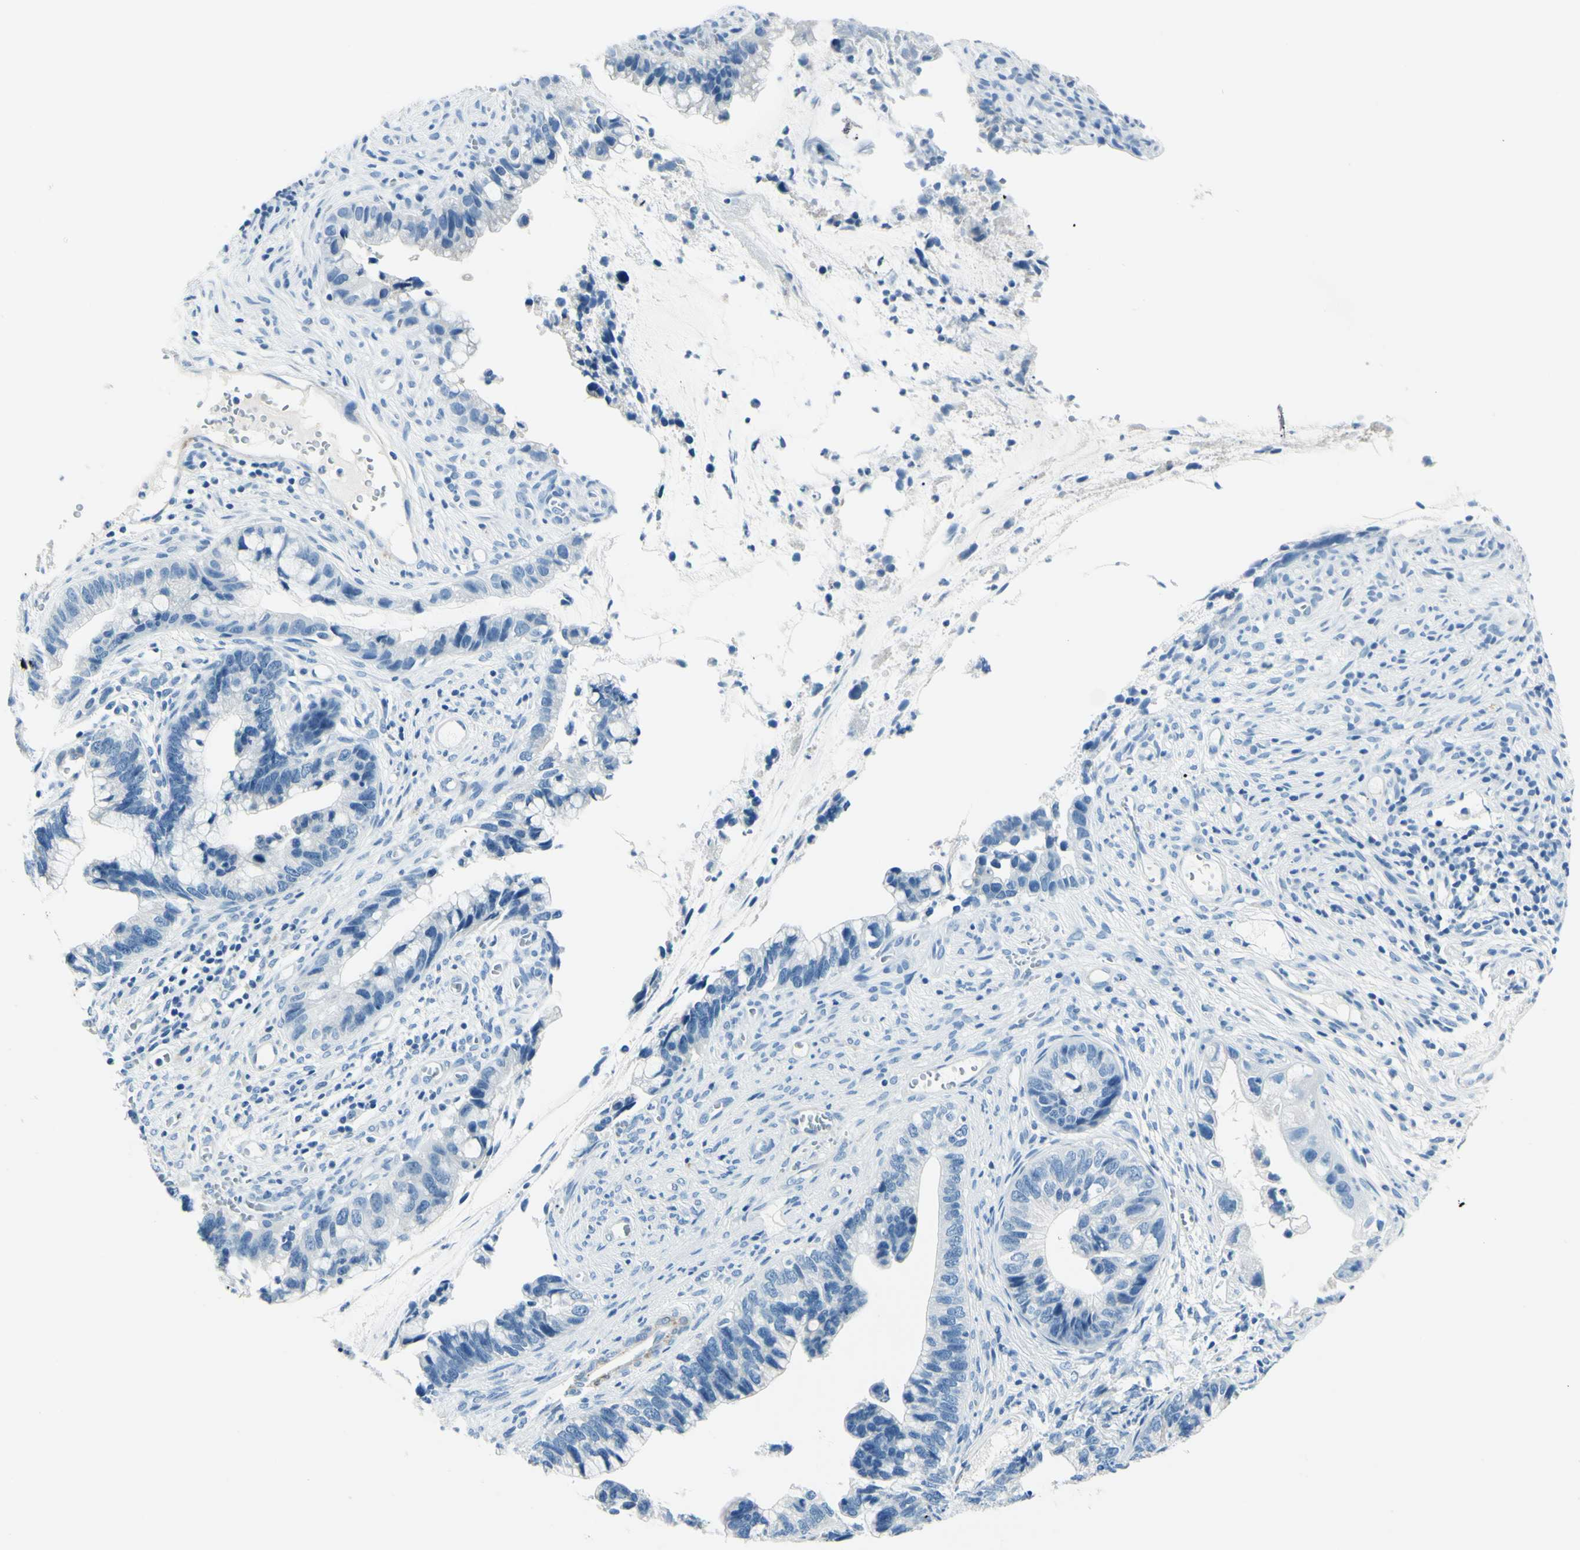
{"staining": {"intensity": "negative", "quantity": "none", "location": "none"}, "tissue": "cervical cancer", "cell_type": "Tumor cells", "image_type": "cancer", "snomed": [{"axis": "morphology", "description": "Adenocarcinoma, NOS"}, {"axis": "topography", "description": "Cervix"}], "caption": "An image of human cervical cancer (adenocarcinoma) is negative for staining in tumor cells.", "gene": "CDH15", "patient": {"sex": "female", "age": 44}}